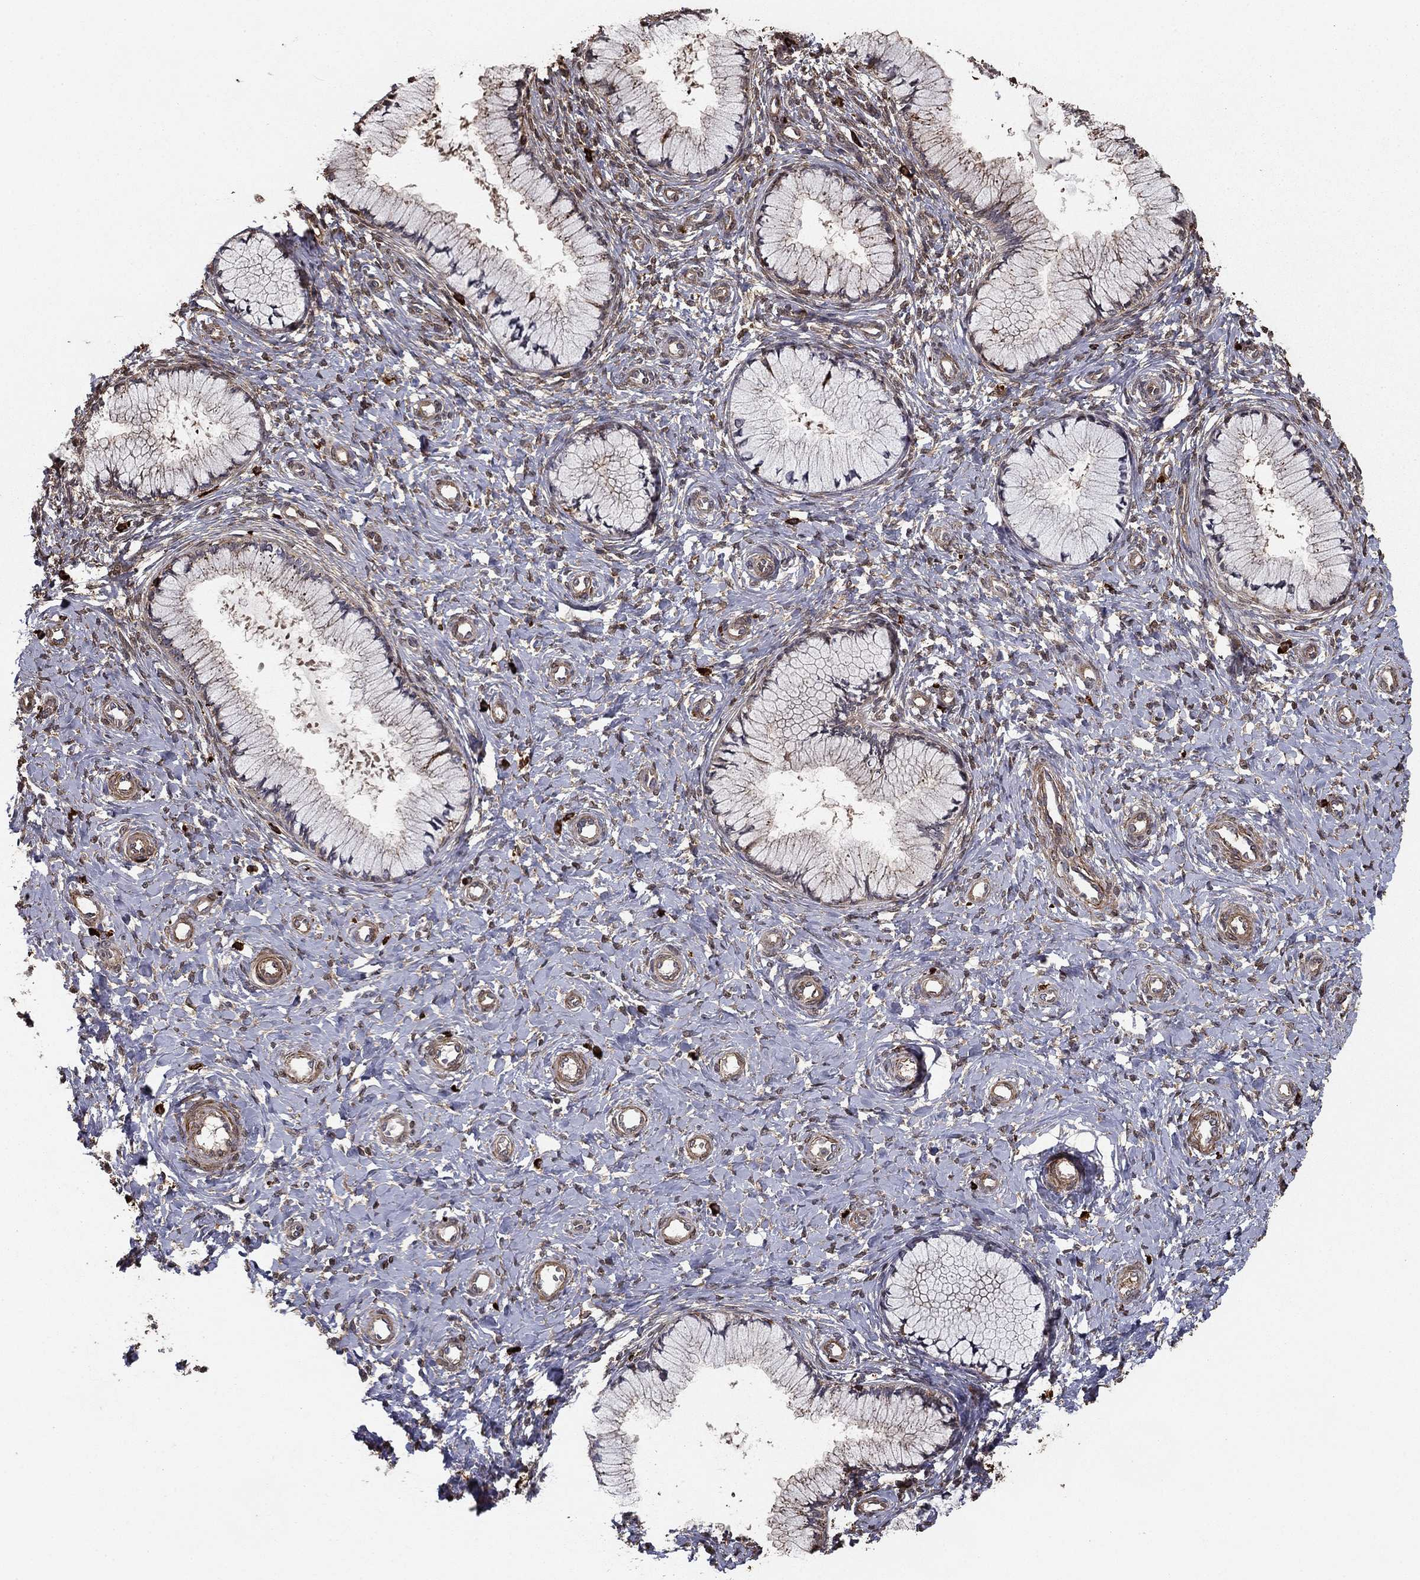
{"staining": {"intensity": "moderate", "quantity": "<25%", "location": "cytoplasmic/membranous"}, "tissue": "cervix", "cell_type": "Glandular cells", "image_type": "normal", "snomed": [{"axis": "morphology", "description": "Normal tissue, NOS"}, {"axis": "topography", "description": "Cervix"}], "caption": "Normal cervix exhibits moderate cytoplasmic/membranous expression in about <25% of glandular cells.", "gene": "HABP4", "patient": {"sex": "female", "age": 37}}